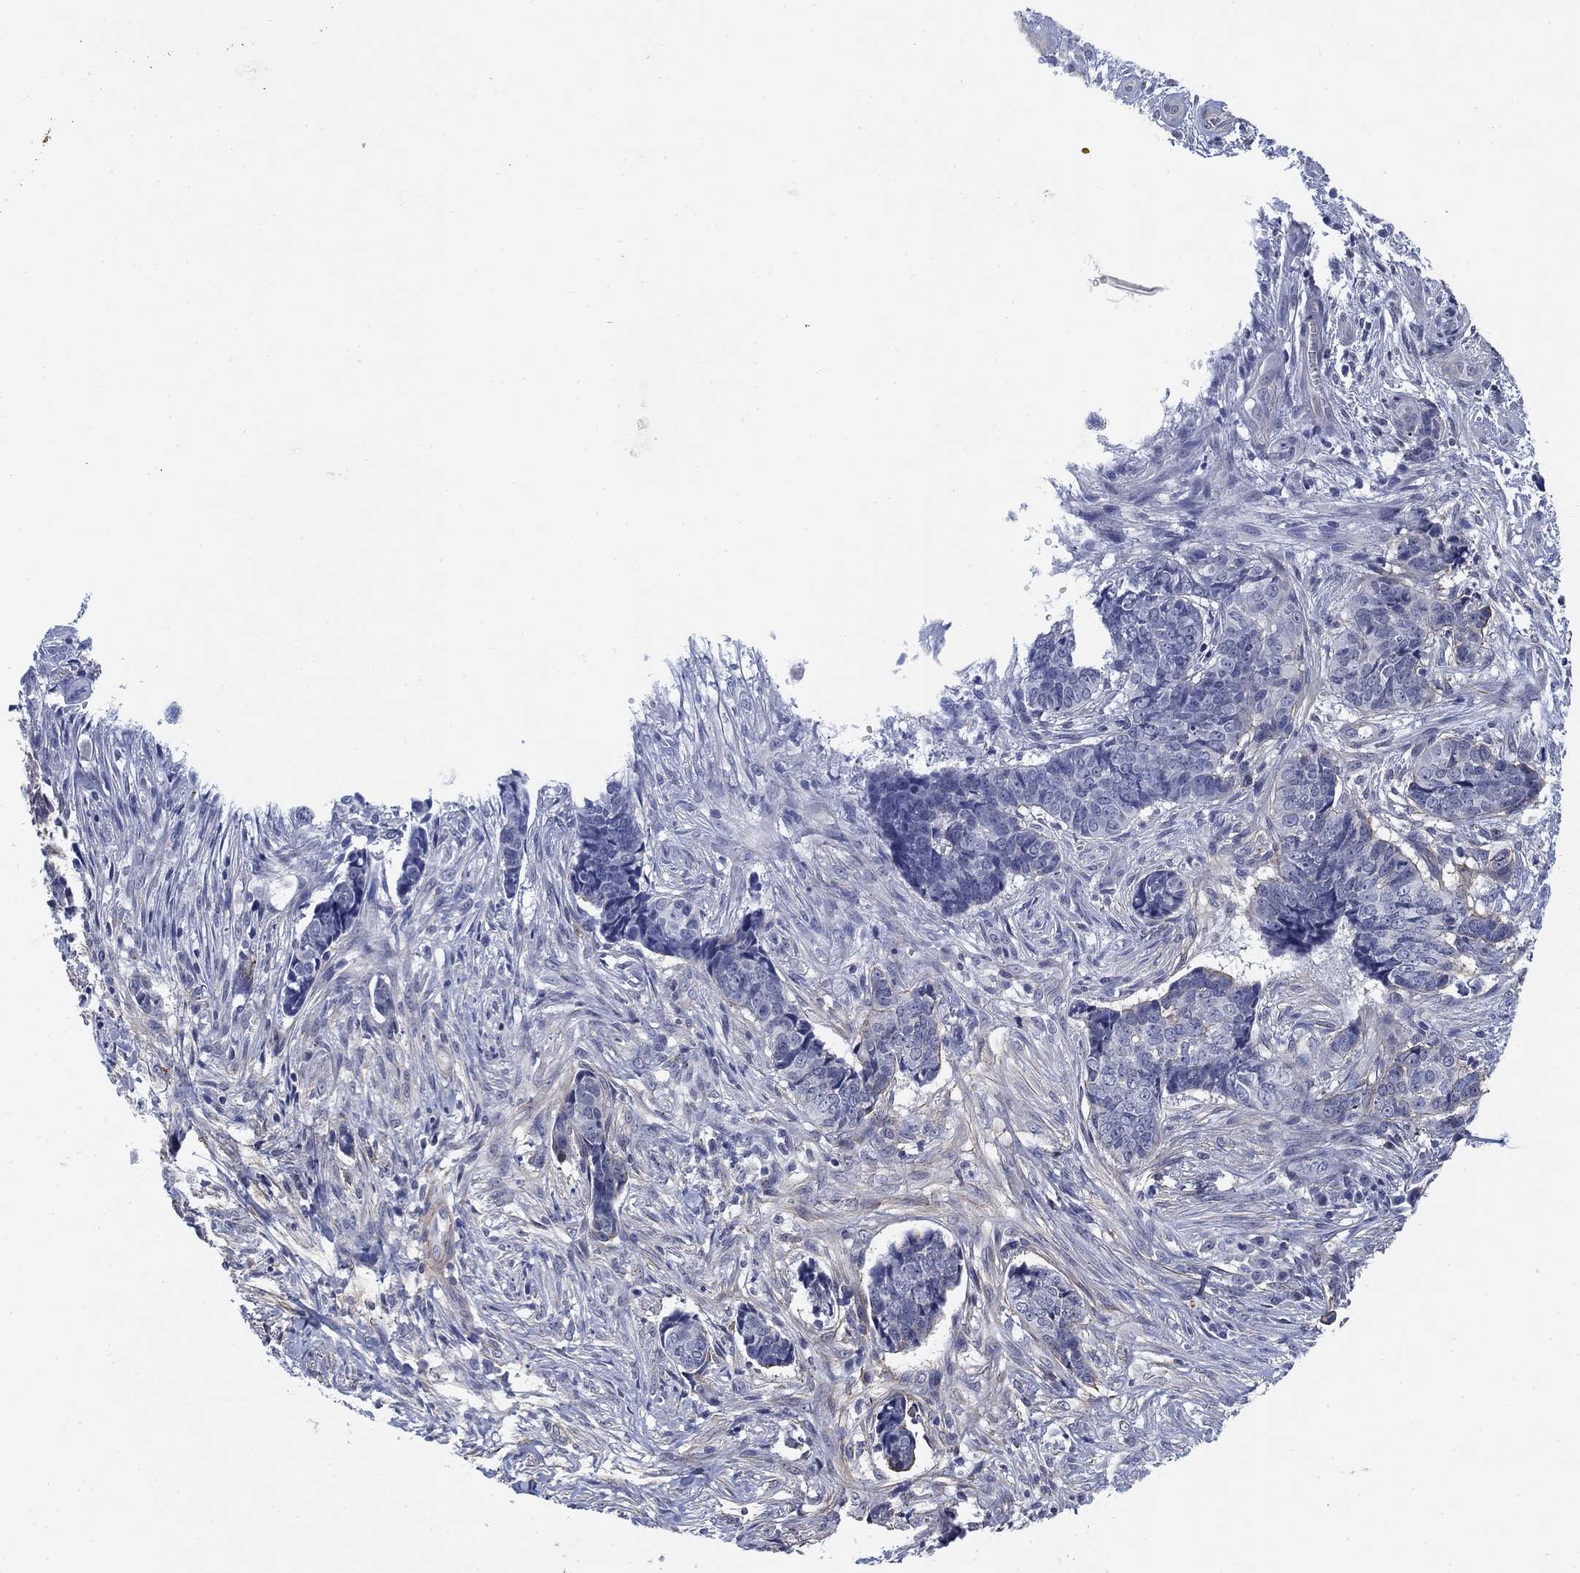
{"staining": {"intensity": "negative", "quantity": "none", "location": "none"}, "tissue": "skin cancer", "cell_type": "Tumor cells", "image_type": "cancer", "snomed": [{"axis": "morphology", "description": "Basal cell carcinoma"}, {"axis": "topography", "description": "Skin"}], "caption": "High power microscopy image of an immunohistochemistry micrograph of skin cancer, revealing no significant expression in tumor cells.", "gene": "OTUB2", "patient": {"sex": "male", "age": 86}}